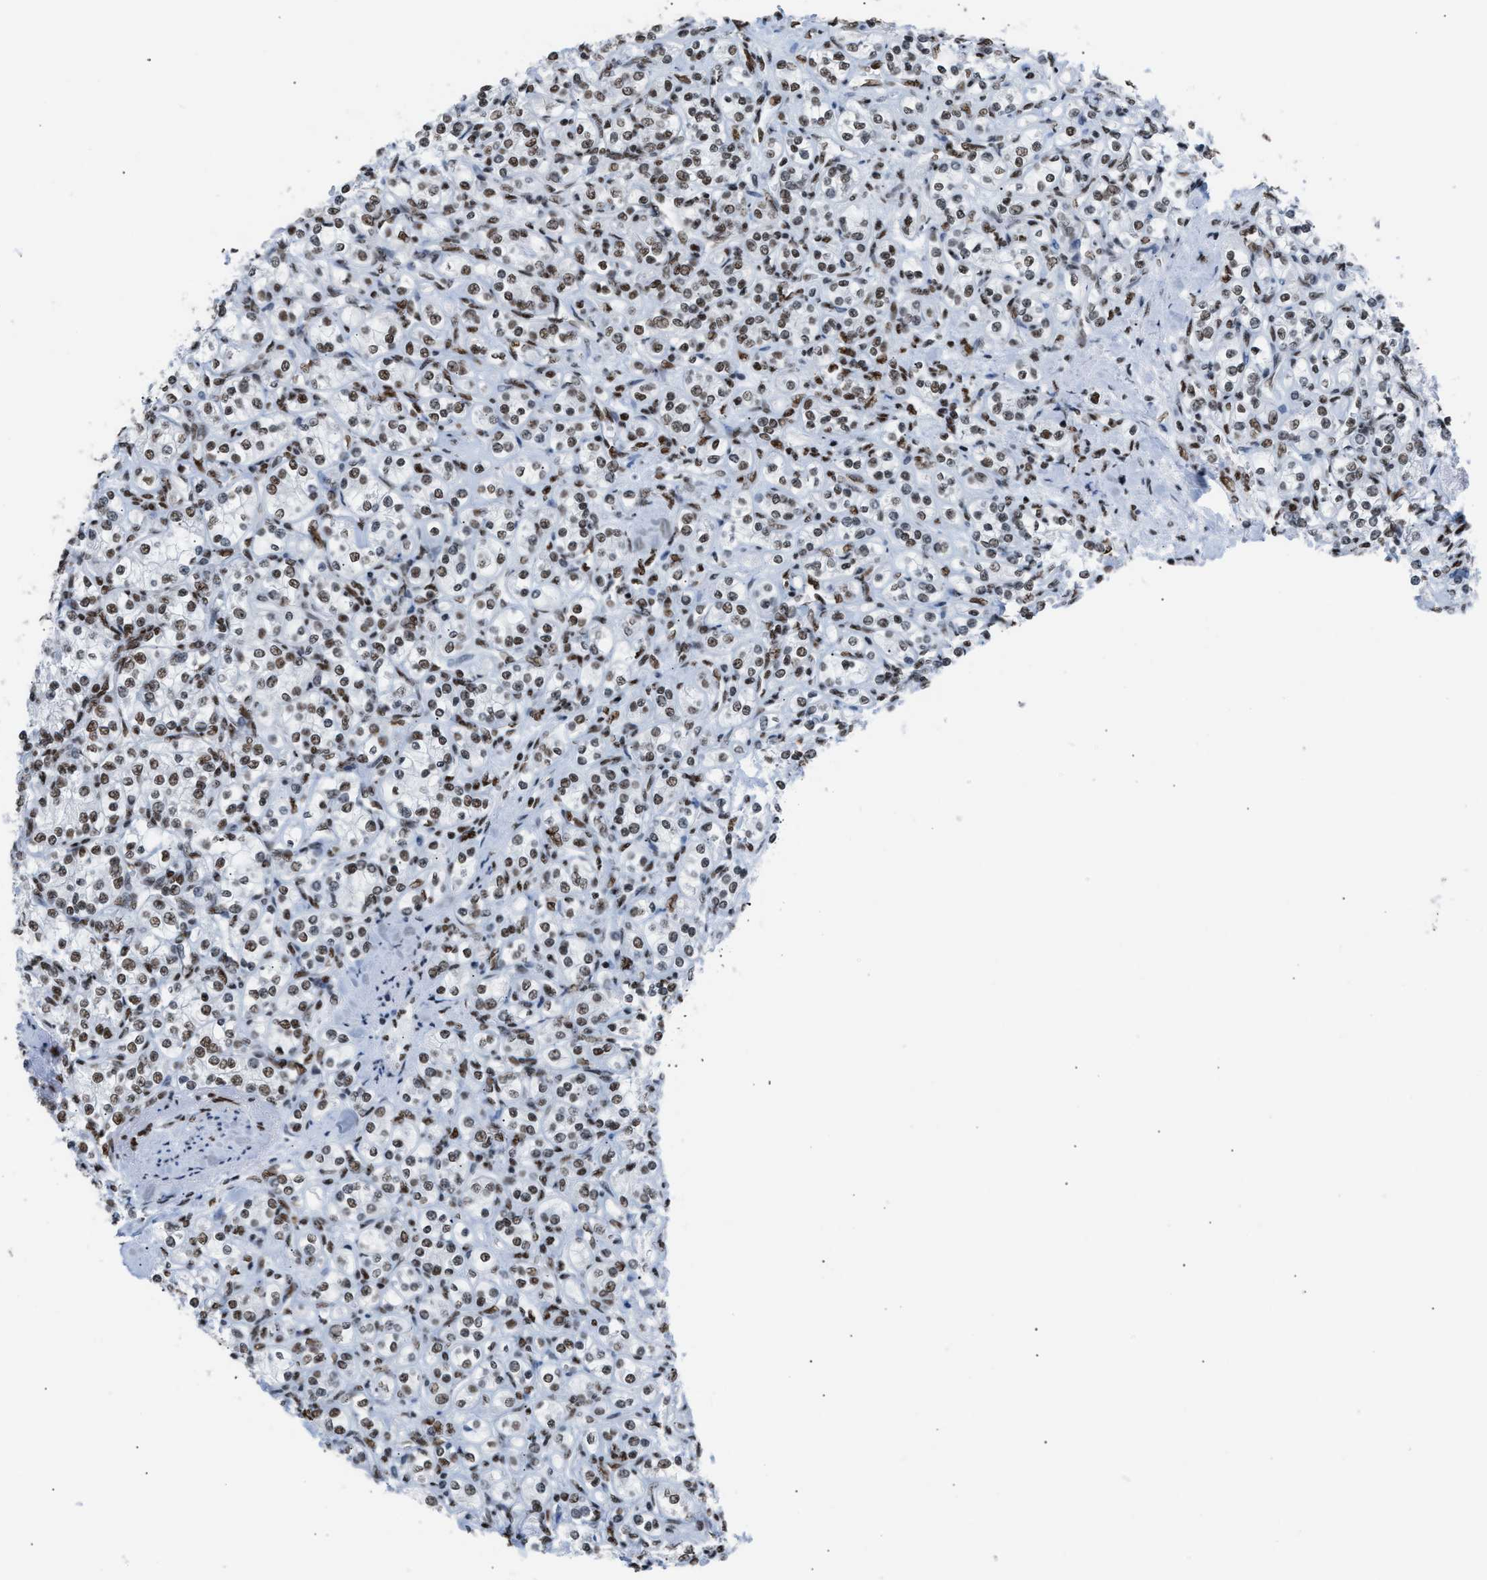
{"staining": {"intensity": "moderate", "quantity": ">75%", "location": "nuclear"}, "tissue": "renal cancer", "cell_type": "Tumor cells", "image_type": "cancer", "snomed": [{"axis": "morphology", "description": "Adenocarcinoma, NOS"}, {"axis": "topography", "description": "Kidney"}], "caption": "Immunohistochemistry histopathology image of human renal cancer (adenocarcinoma) stained for a protein (brown), which exhibits medium levels of moderate nuclear staining in about >75% of tumor cells.", "gene": "CCAR2", "patient": {"sex": "male", "age": 77}}